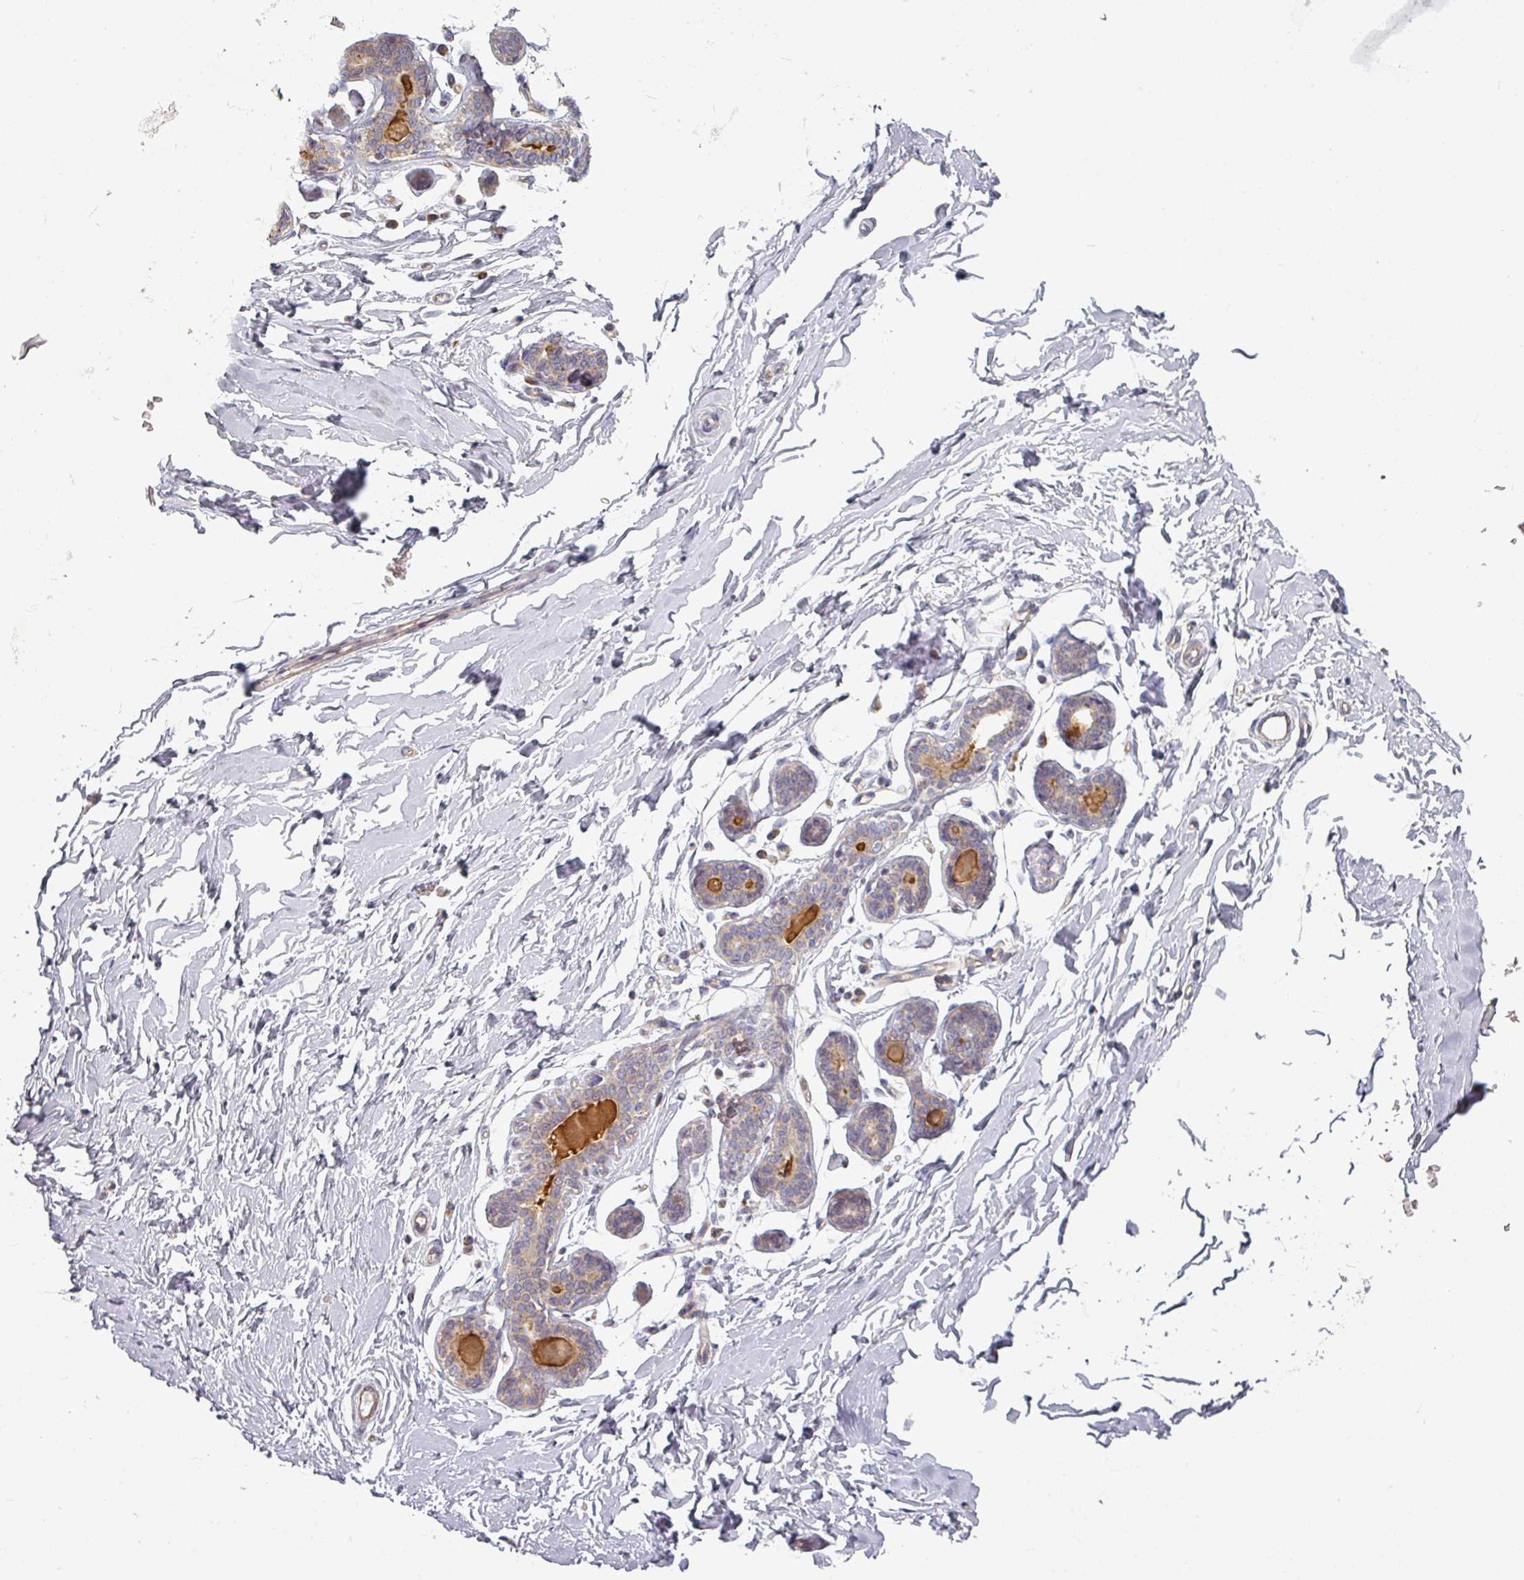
{"staining": {"intensity": "negative", "quantity": "none", "location": "none"}, "tissue": "breast", "cell_type": "Adipocytes", "image_type": "normal", "snomed": [{"axis": "morphology", "description": "Normal tissue, NOS"}, {"axis": "topography", "description": "Breast"}], "caption": "A histopathology image of human breast is negative for staining in adipocytes. (DAB IHC visualized using brightfield microscopy, high magnification).", "gene": "PLEKHJ1", "patient": {"sex": "female", "age": 23}}